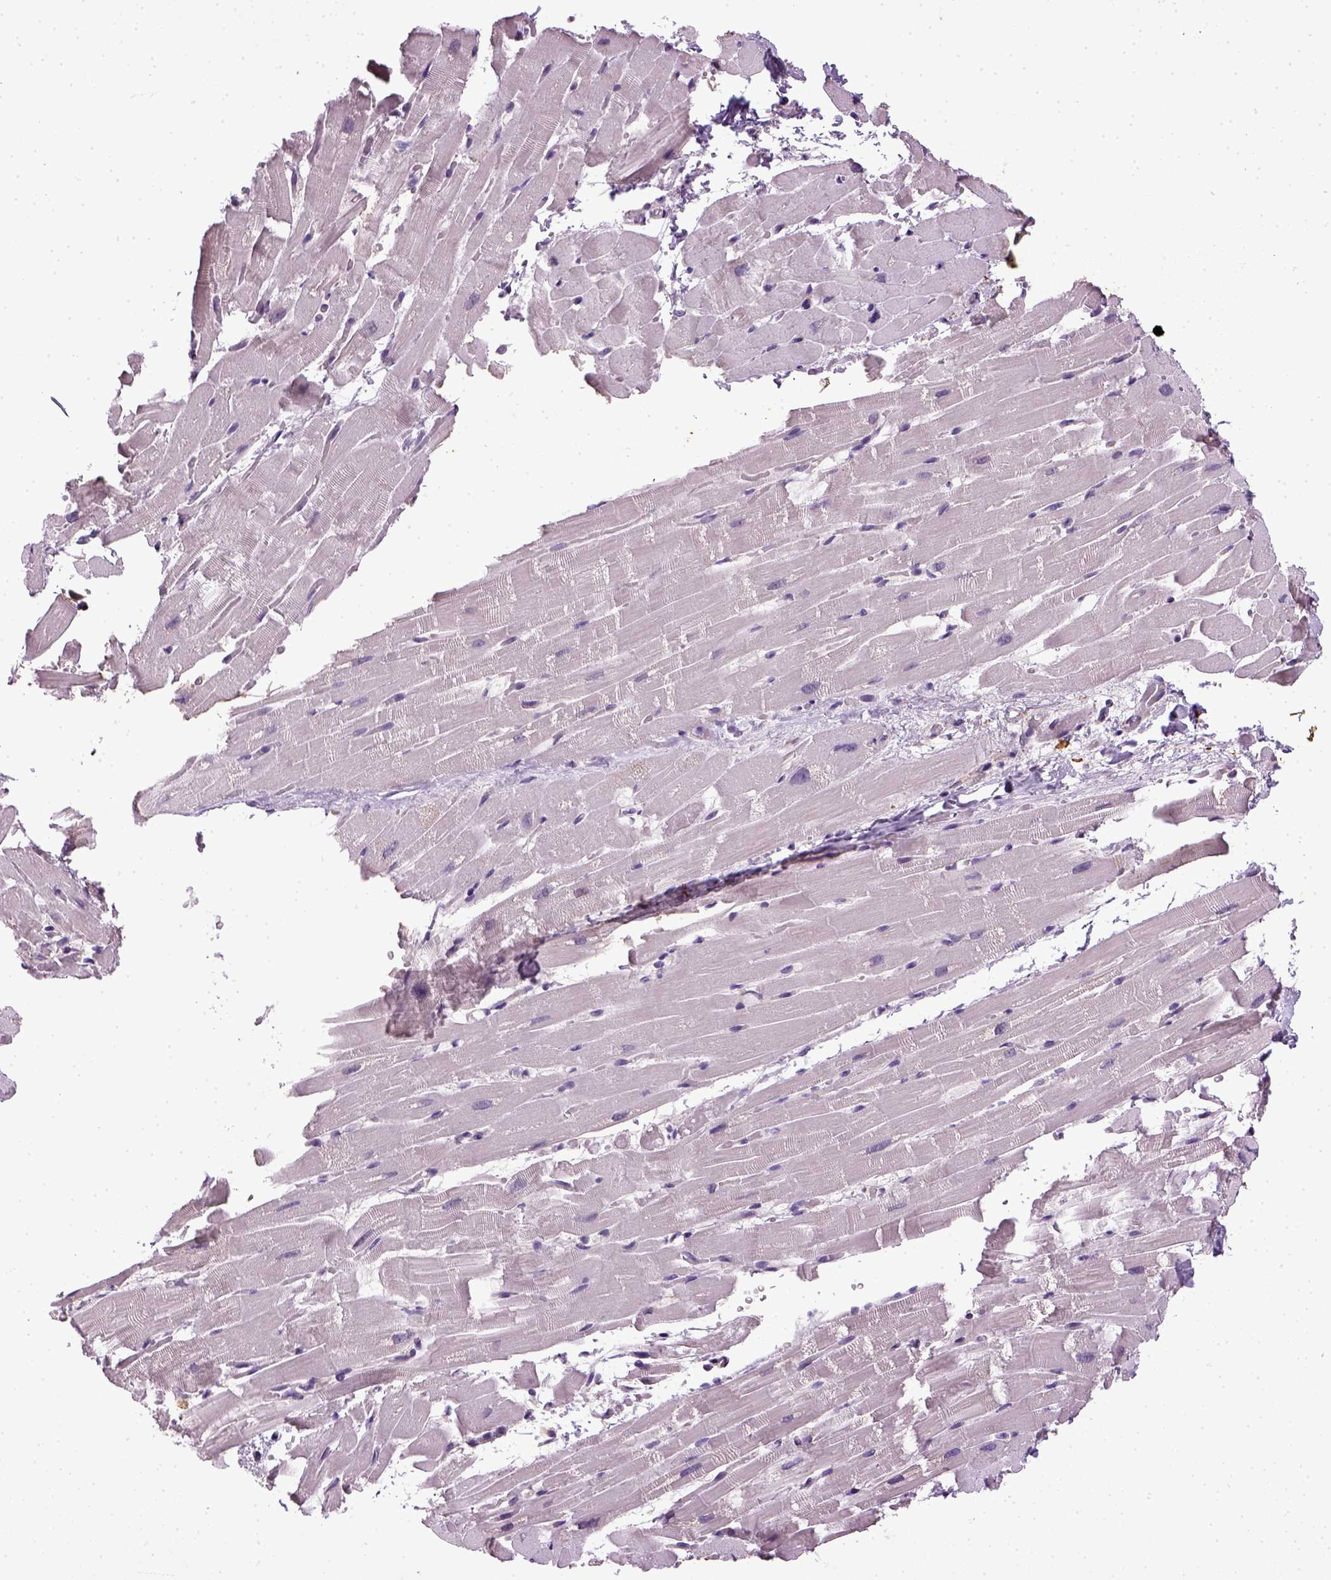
{"staining": {"intensity": "negative", "quantity": "none", "location": "none"}, "tissue": "heart muscle", "cell_type": "Cardiomyocytes", "image_type": "normal", "snomed": [{"axis": "morphology", "description": "Normal tissue, NOS"}, {"axis": "topography", "description": "Heart"}], "caption": "This is a micrograph of immunohistochemistry staining of benign heart muscle, which shows no expression in cardiomyocytes. (Stains: DAB (3,3'-diaminobenzidine) immunohistochemistry with hematoxylin counter stain, Microscopy: brightfield microscopy at high magnification).", "gene": "TPRG1", "patient": {"sex": "male", "age": 37}}